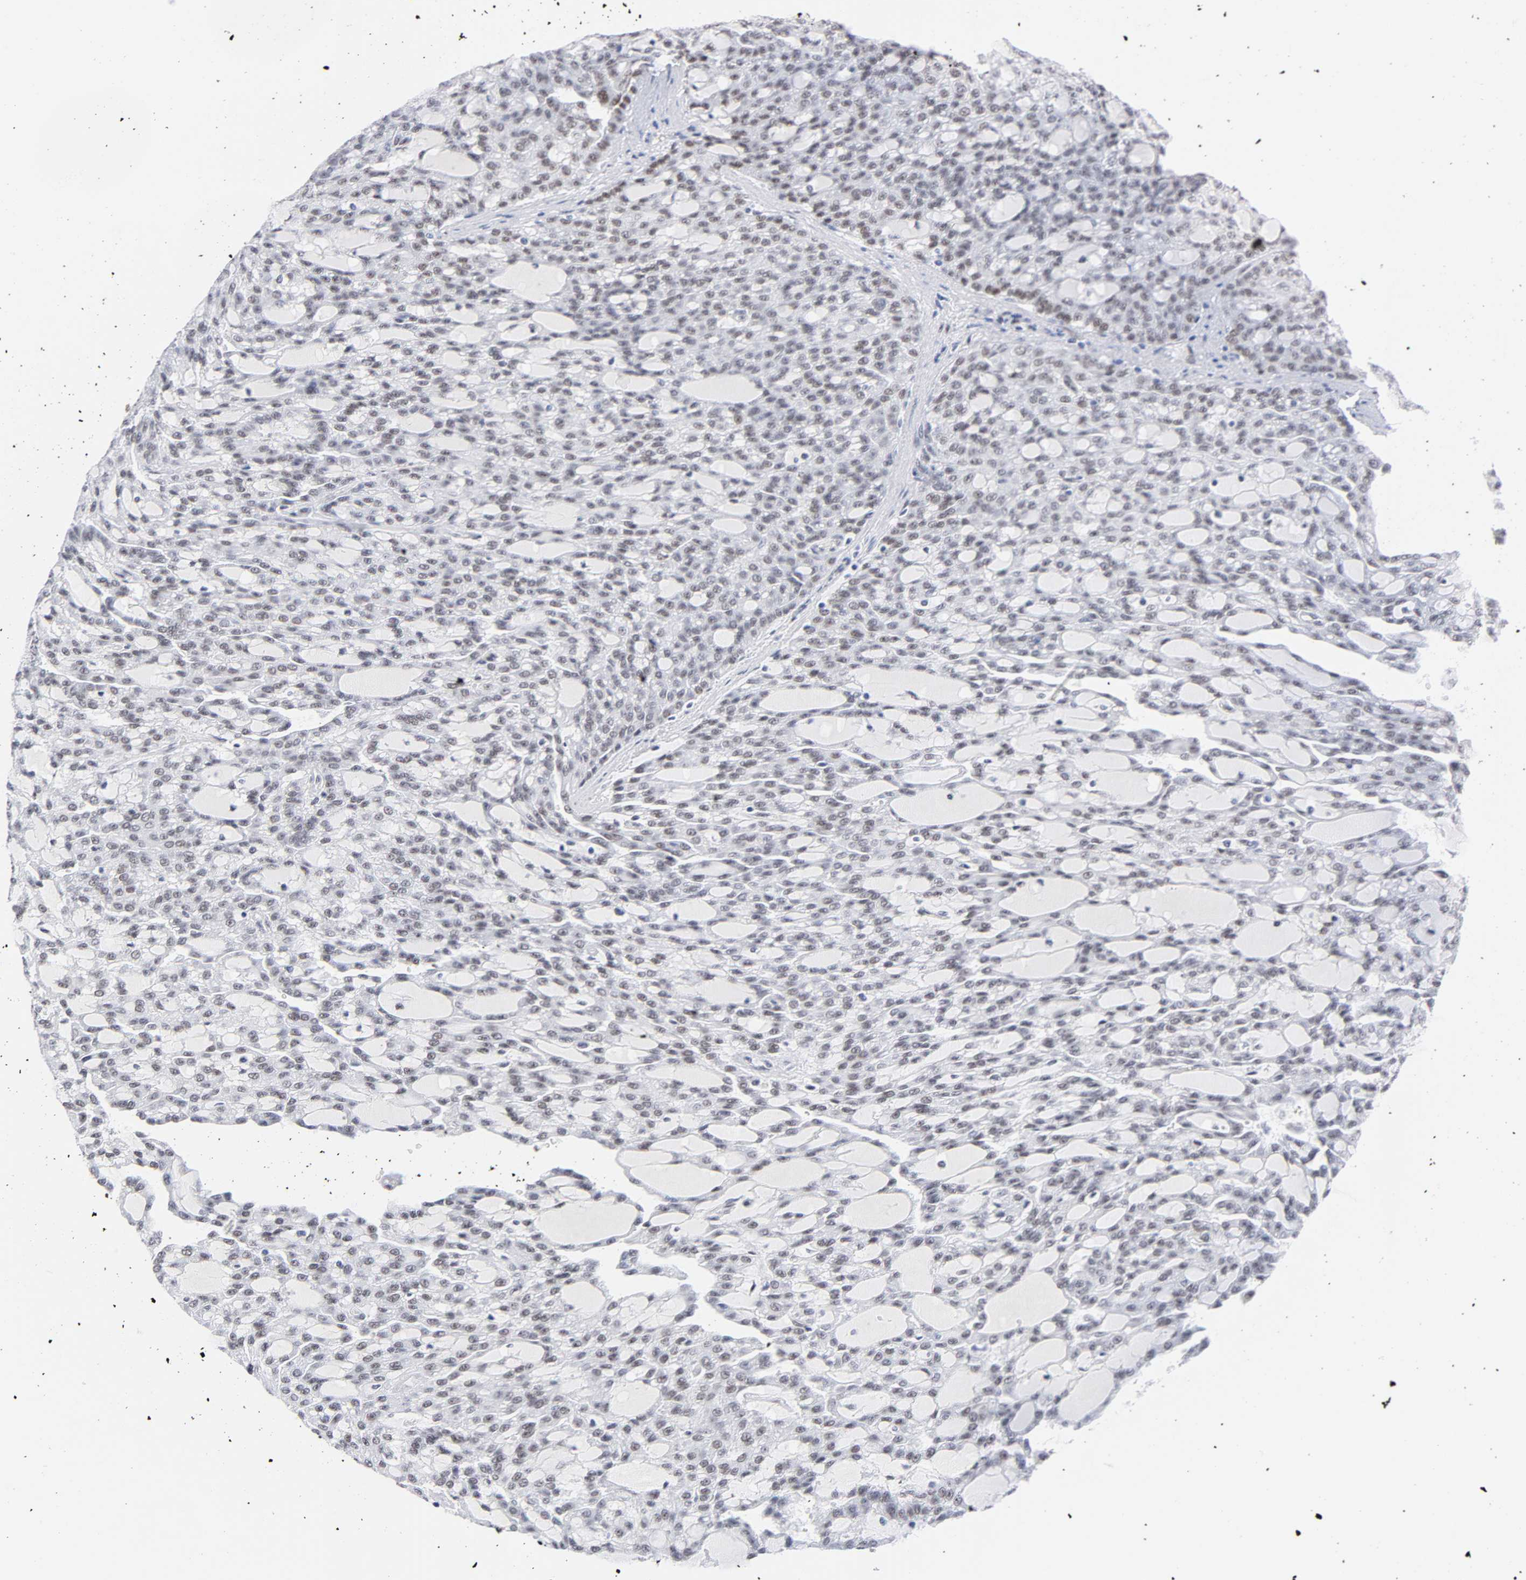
{"staining": {"intensity": "weak", "quantity": ">75%", "location": "nuclear"}, "tissue": "renal cancer", "cell_type": "Tumor cells", "image_type": "cancer", "snomed": [{"axis": "morphology", "description": "Adenocarcinoma, NOS"}, {"axis": "topography", "description": "Kidney"}], "caption": "Renal cancer (adenocarcinoma) stained for a protein (brown) shows weak nuclear positive expression in approximately >75% of tumor cells.", "gene": "NFIC", "patient": {"sex": "male", "age": 63}}